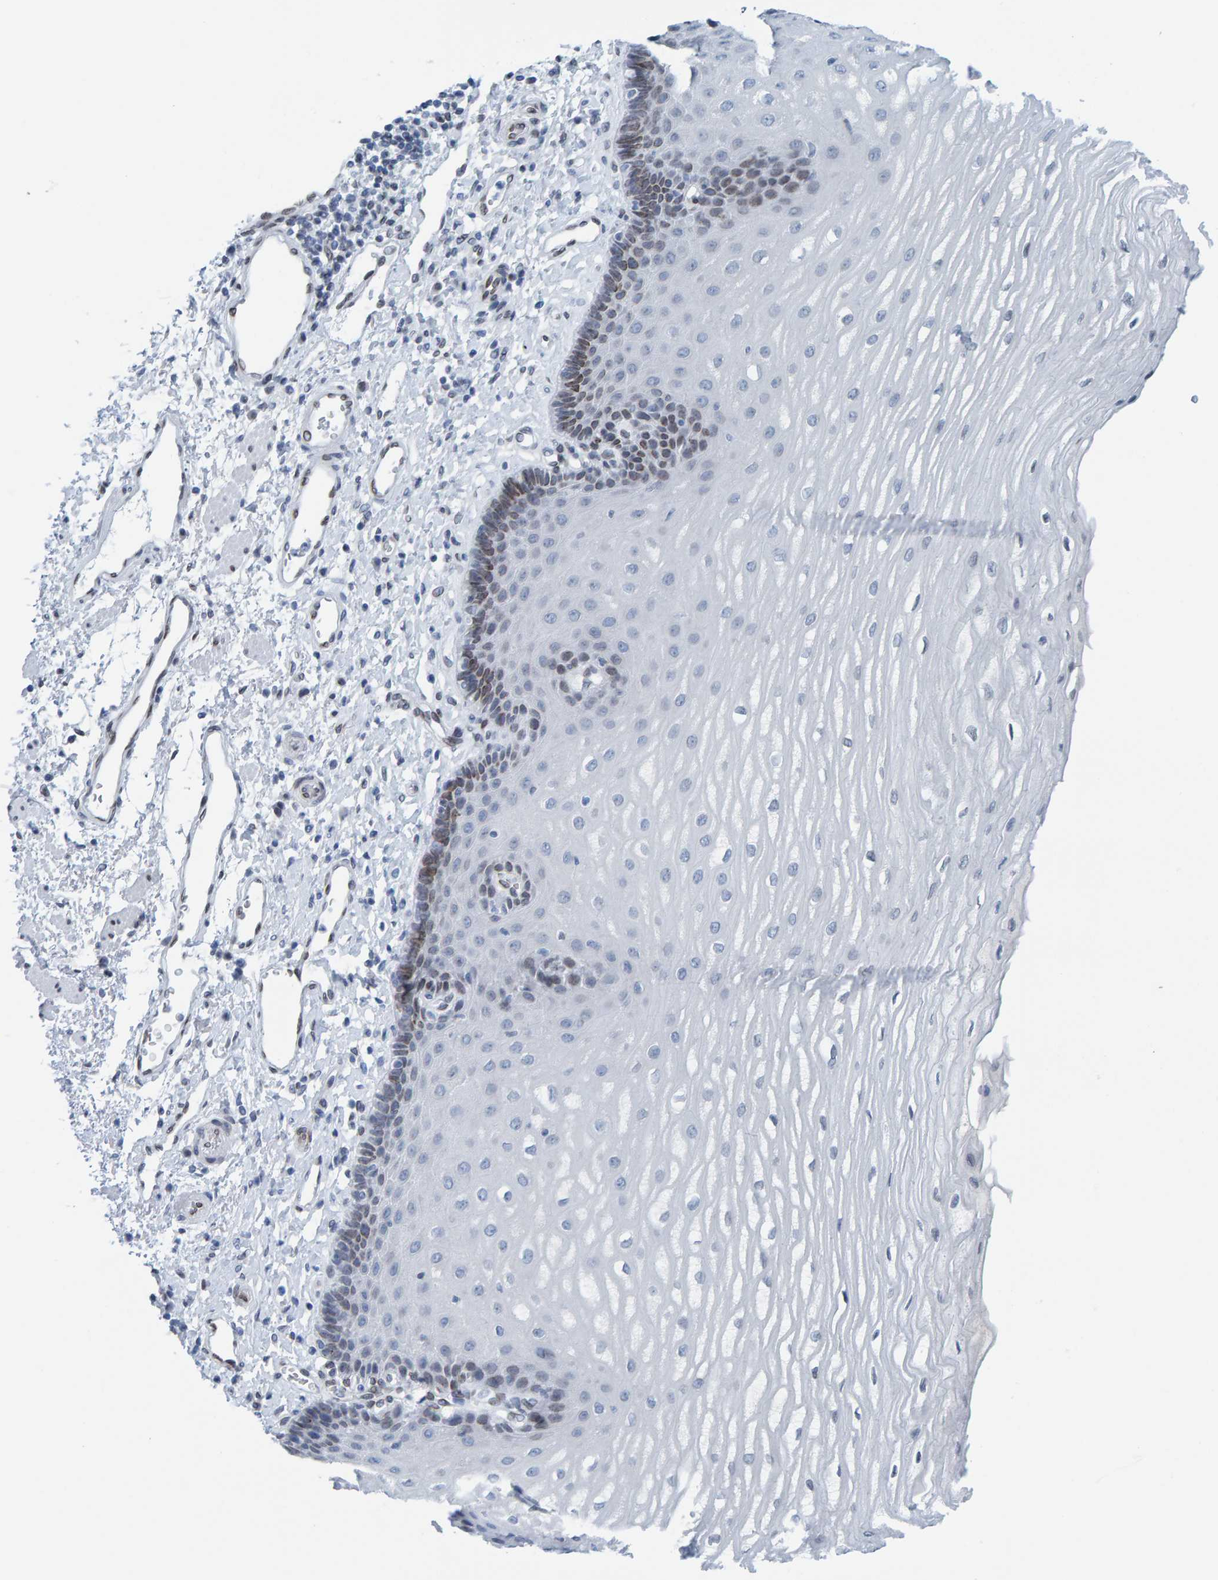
{"staining": {"intensity": "moderate", "quantity": "<25%", "location": "cytoplasmic/membranous,nuclear"}, "tissue": "esophagus", "cell_type": "Squamous epithelial cells", "image_type": "normal", "snomed": [{"axis": "morphology", "description": "Normal tissue, NOS"}, {"axis": "topography", "description": "Esophagus"}], "caption": "Esophagus stained with immunohistochemistry (IHC) shows moderate cytoplasmic/membranous,nuclear staining in approximately <25% of squamous epithelial cells.", "gene": "LMNB2", "patient": {"sex": "male", "age": 54}}